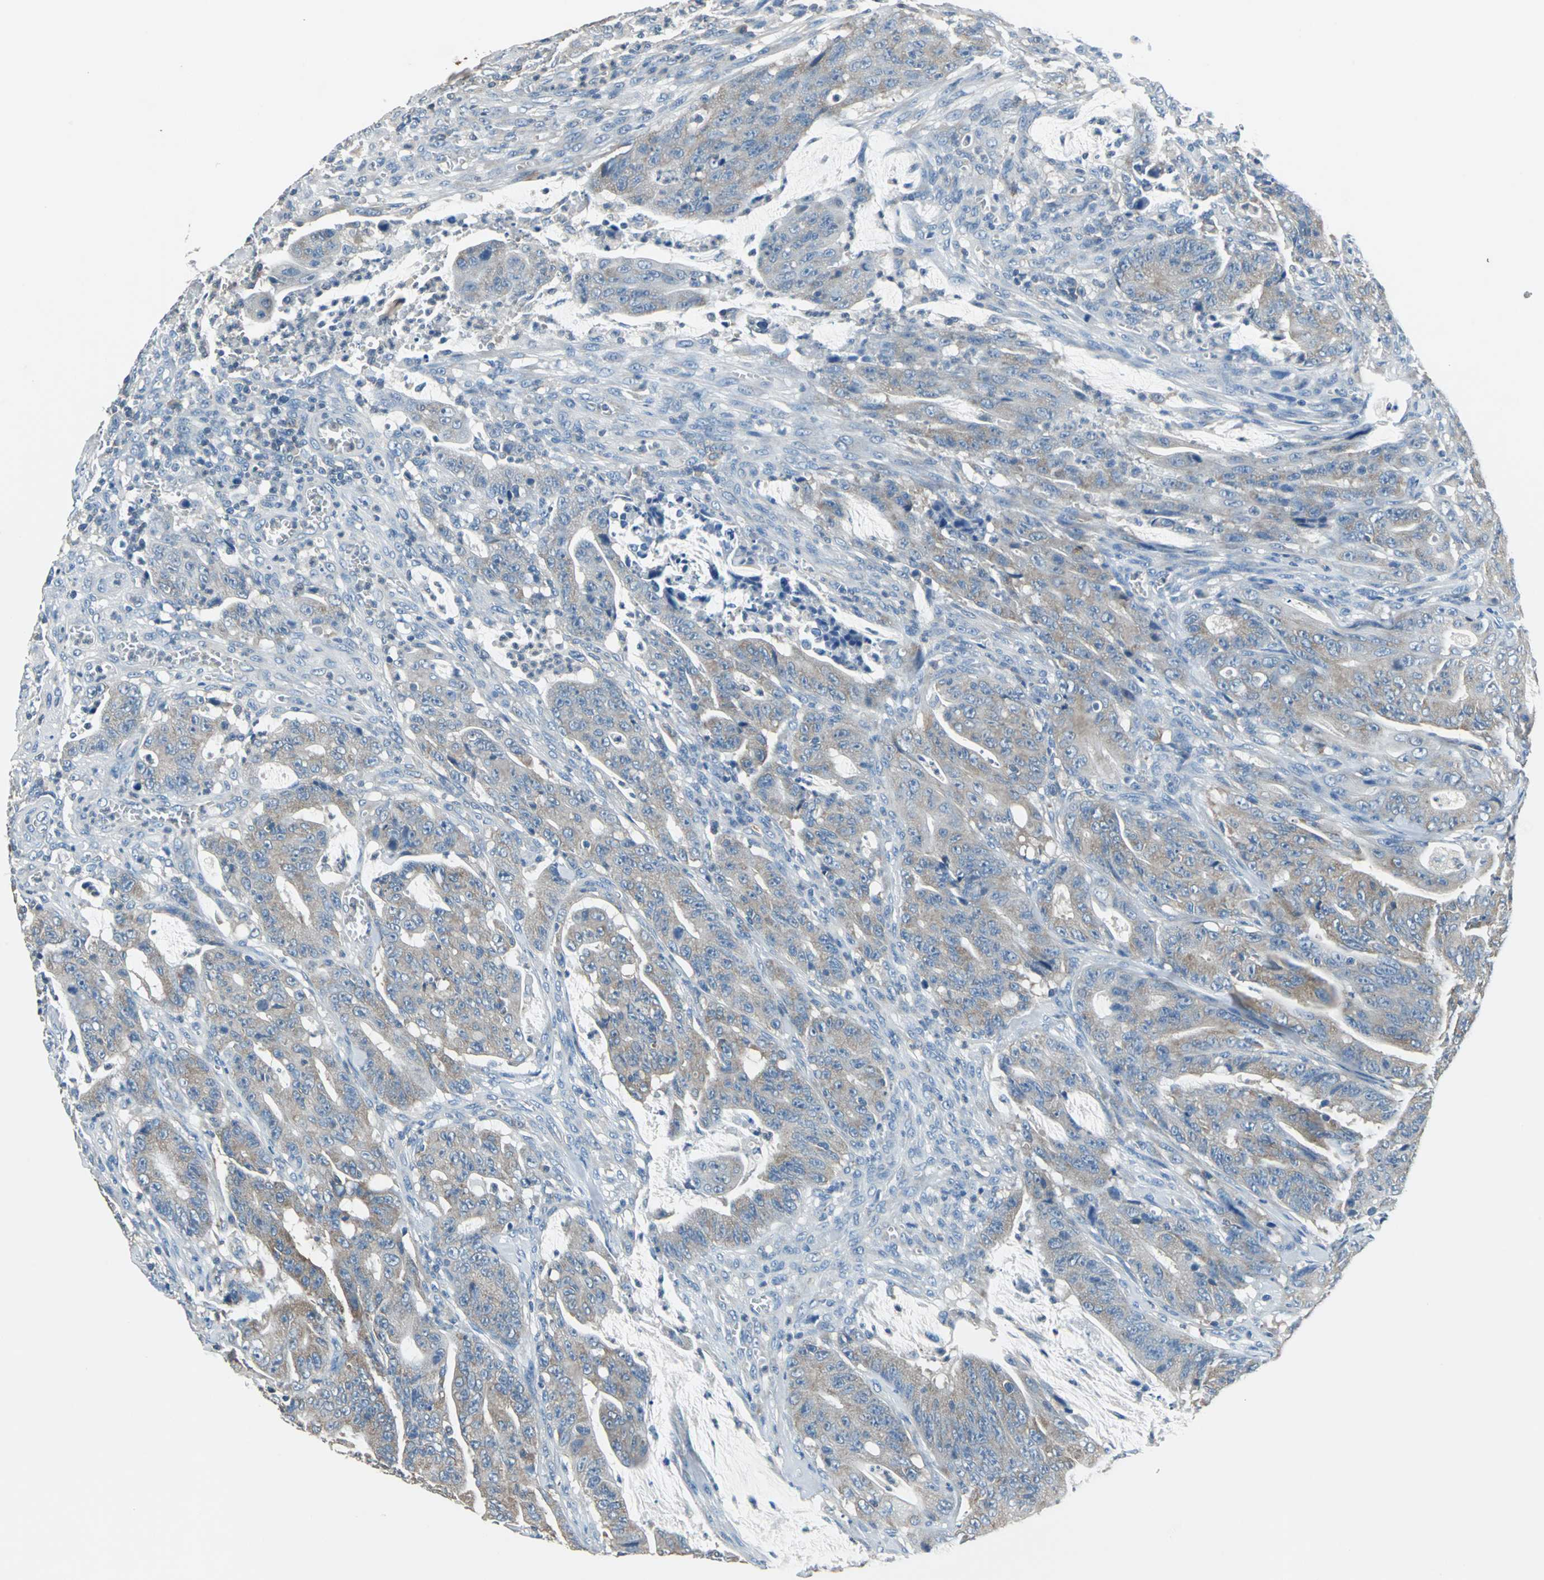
{"staining": {"intensity": "weak", "quantity": "25%-75%", "location": "cytoplasmic/membranous"}, "tissue": "colorectal cancer", "cell_type": "Tumor cells", "image_type": "cancer", "snomed": [{"axis": "morphology", "description": "Adenocarcinoma, NOS"}, {"axis": "topography", "description": "Colon"}], "caption": "IHC image of neoplastic tissue: human colorectal cancer stained using immunohistochemistry exhibits low levels of weak protein expression localized specifically in the cytoplasmic/membranous of tumor cells, appearing as a cytoplasmic/membranous brown color.", "gene": "PRKCA", "patient": {"sex": "male", "age": 45}}